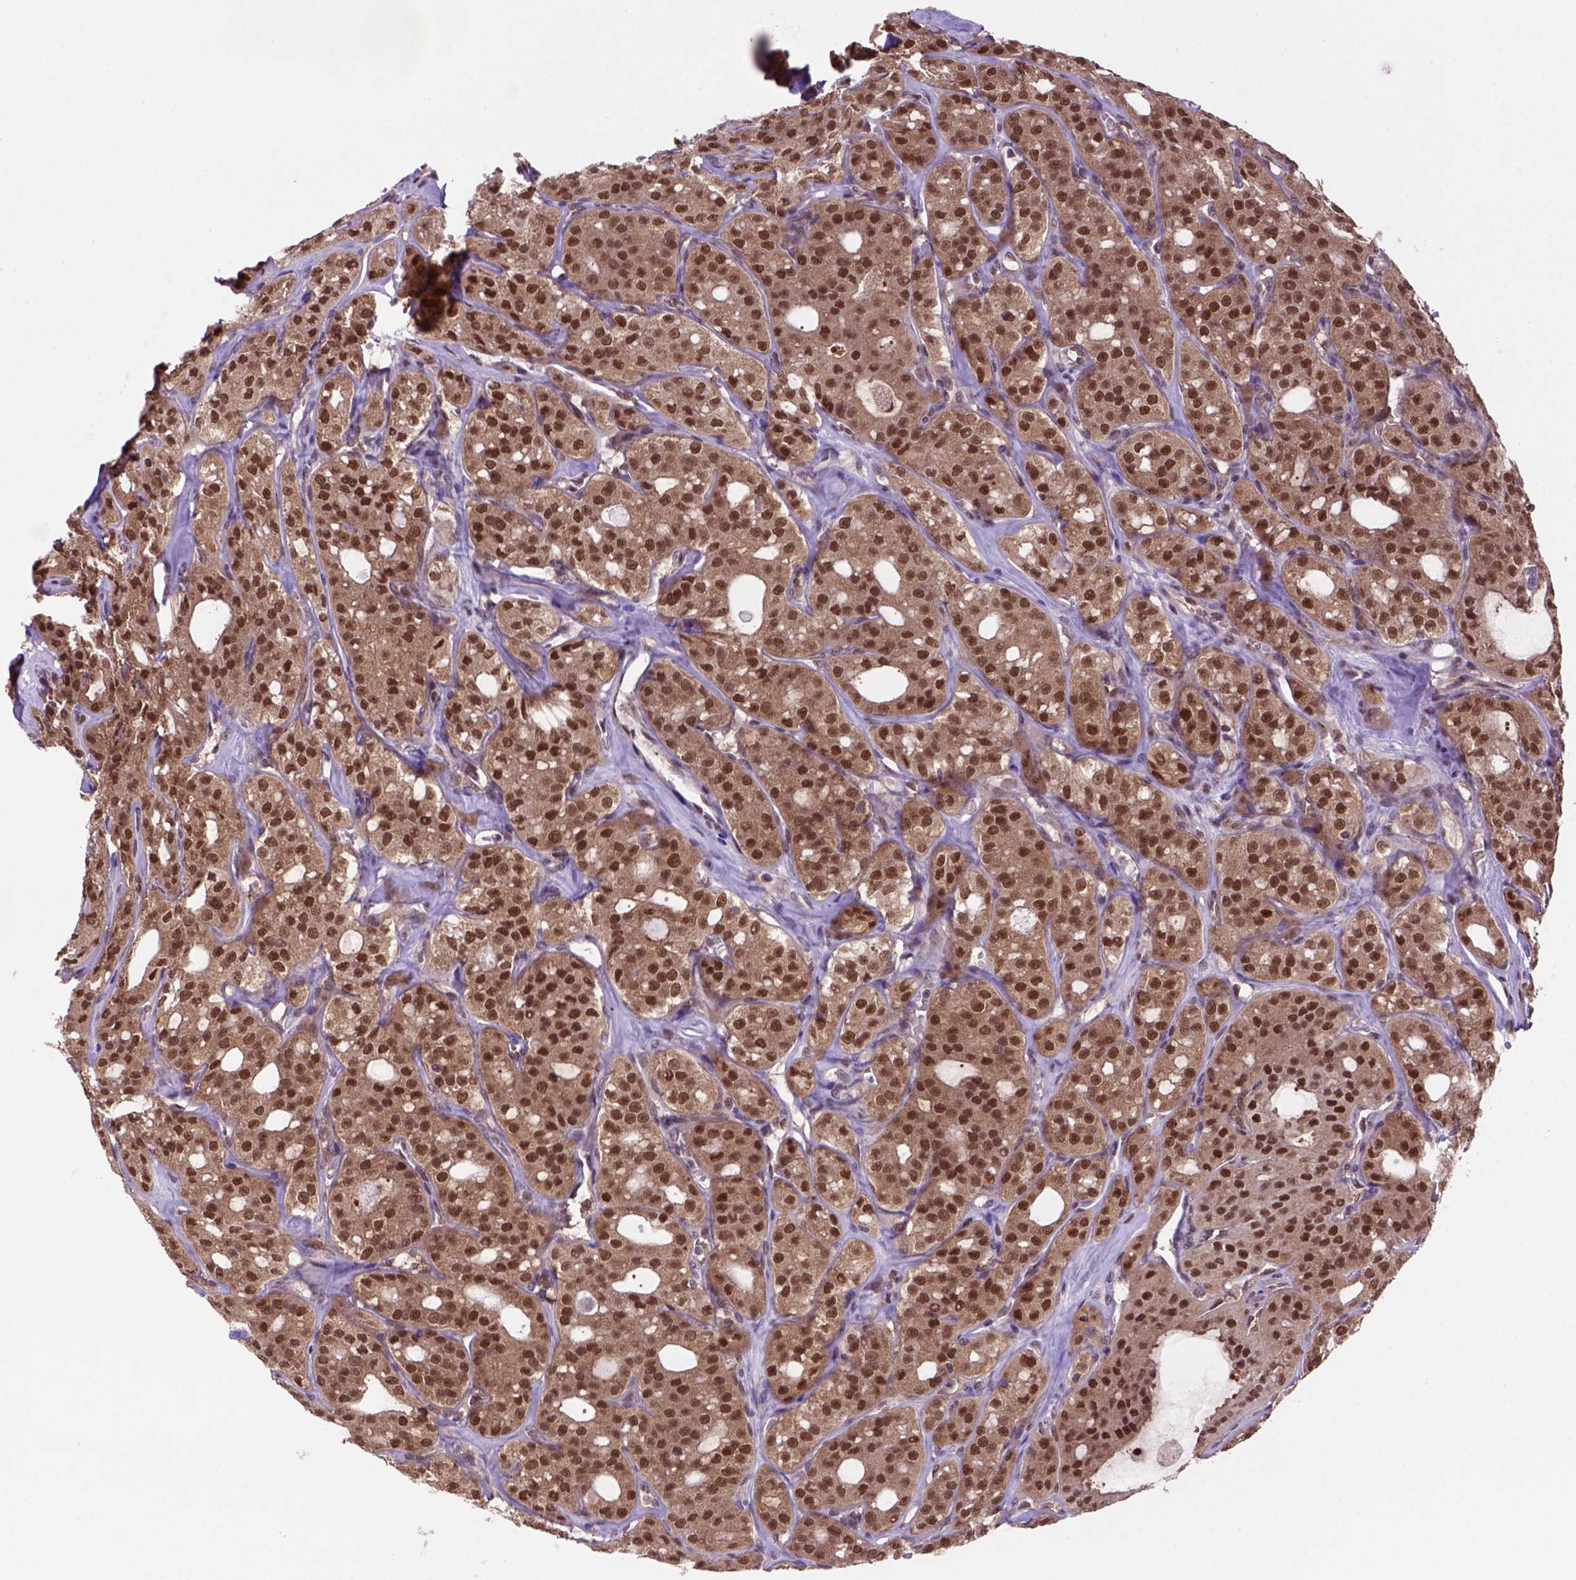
{"staining": {"intensity": "strong", "quantity": ">75%", "location": "cytoplasmic/membranous,nuclear"}, "tissue": "thyroid cancer", "cell_type": "Tumor cells", "image_type": "cancer", "snomed": [{"axis": "morphology", "description": "Follicular adenoma carcinoma, NOS"}, {"axis": "topography", "description": "Thyroid gland"}], "caption": "Protein staining shows strong cytoplasmic/membranous and nuclear staining in about >75% of tumor cells in thyroid follicular adenoma carcinoma.", "gene": "PSMC2", "patient": {"sex": "male", "age": 75}}